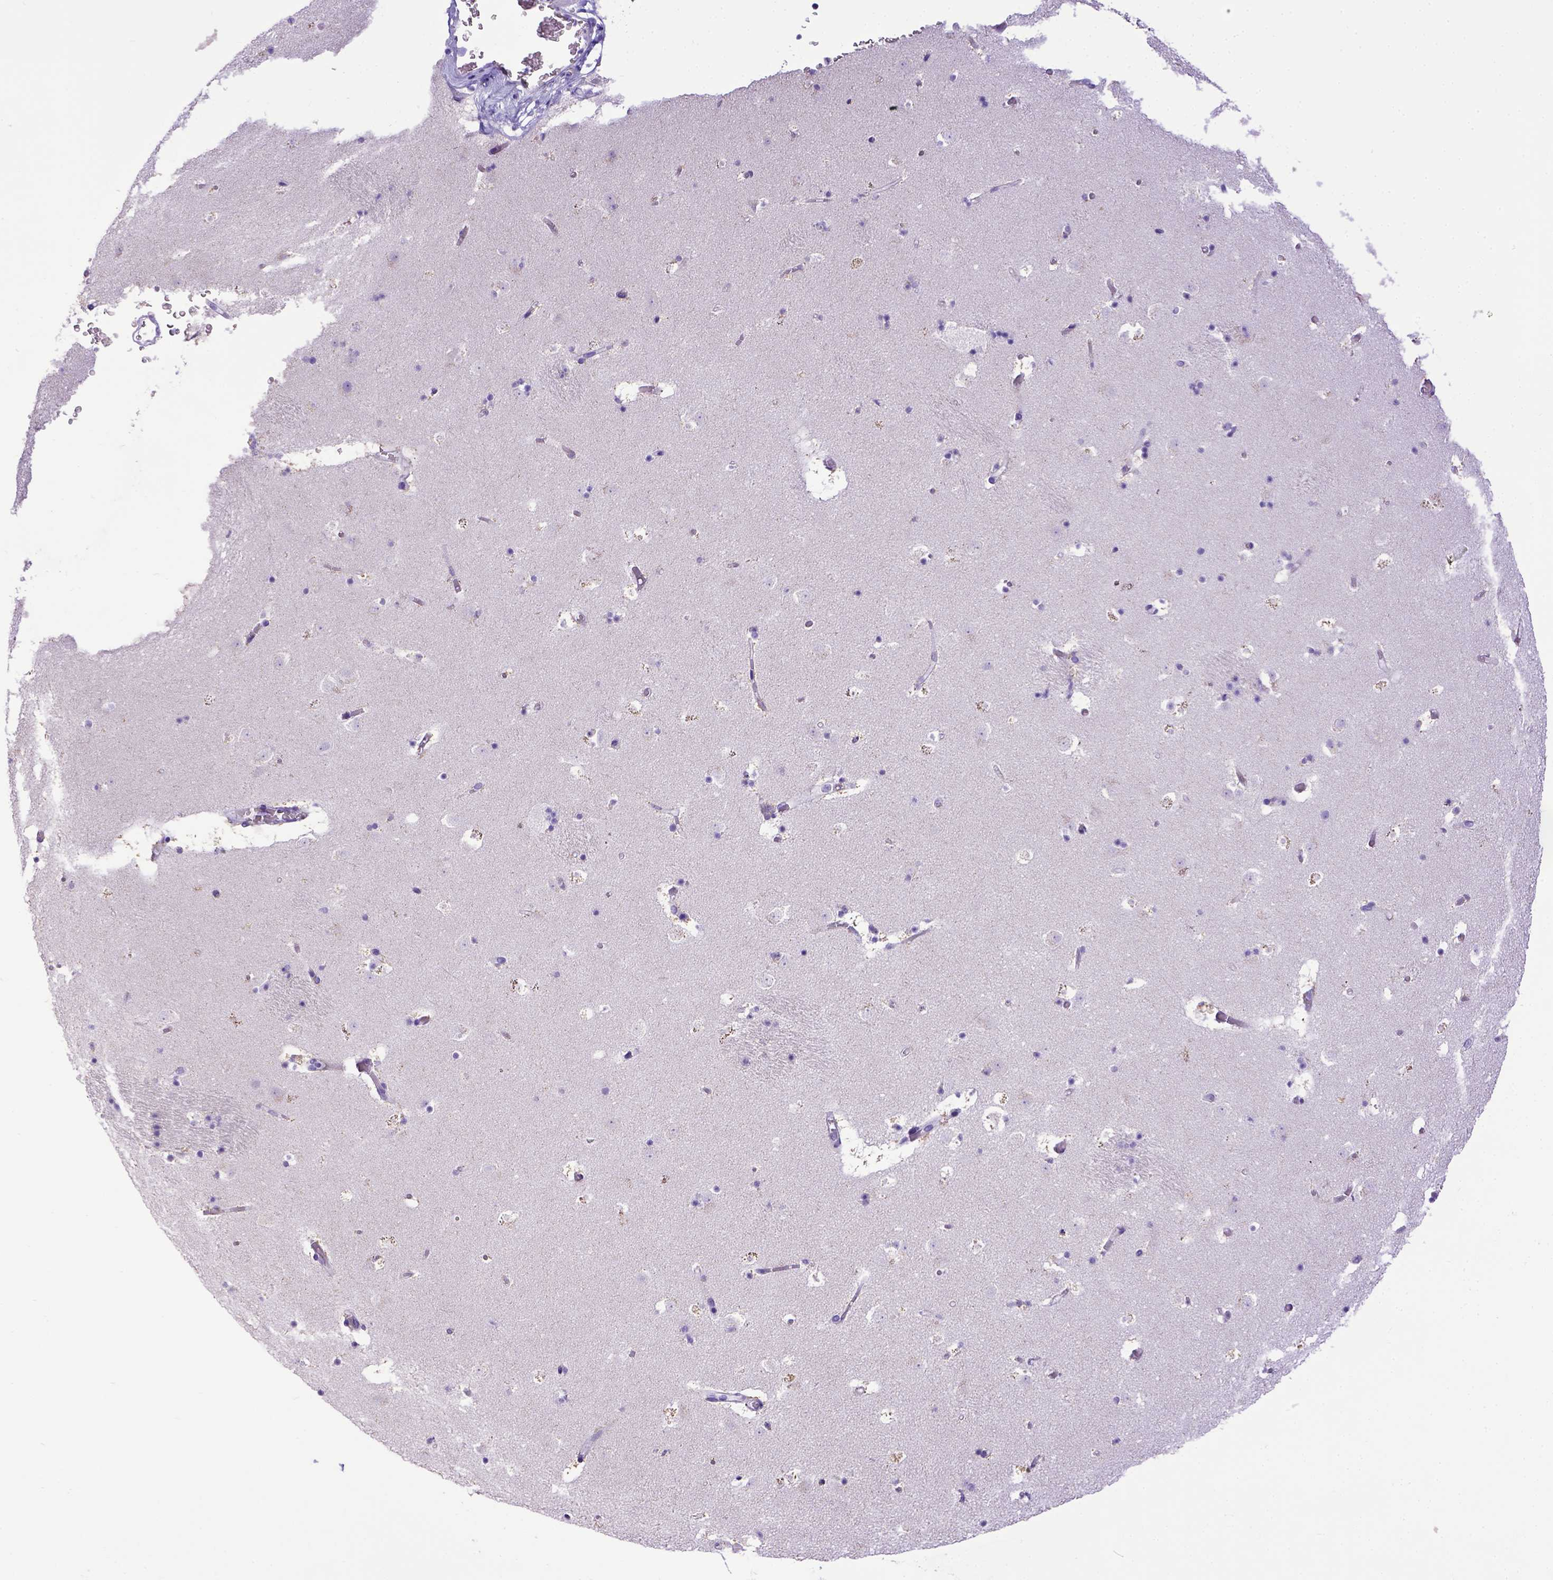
{"staining": {"intensity": "moderate", "quantity": "<25%", "location": "cytoplasmic/membranous"}, "tissue": "caudate", "cell_type": "Glial cells", "image_type": "normal", "snomed": [{"axis": "morphology", "description": "Normal tissue, NOS"}, {"axis": "topography", "description": "Lateral ventricle wall"}], "caption": "Immunohistochemistry (IHC) micrograph of unremarkable caudate: human caudate stained using IHC demonstrates low levels of moderate protein expression localized specifically in the cytoplasmic/membranous of glial cells, appearing as a cytoplasmic/membranous brown color.", "gene": "SPEF1", "patient": {"sex": "female", "age": 42}}